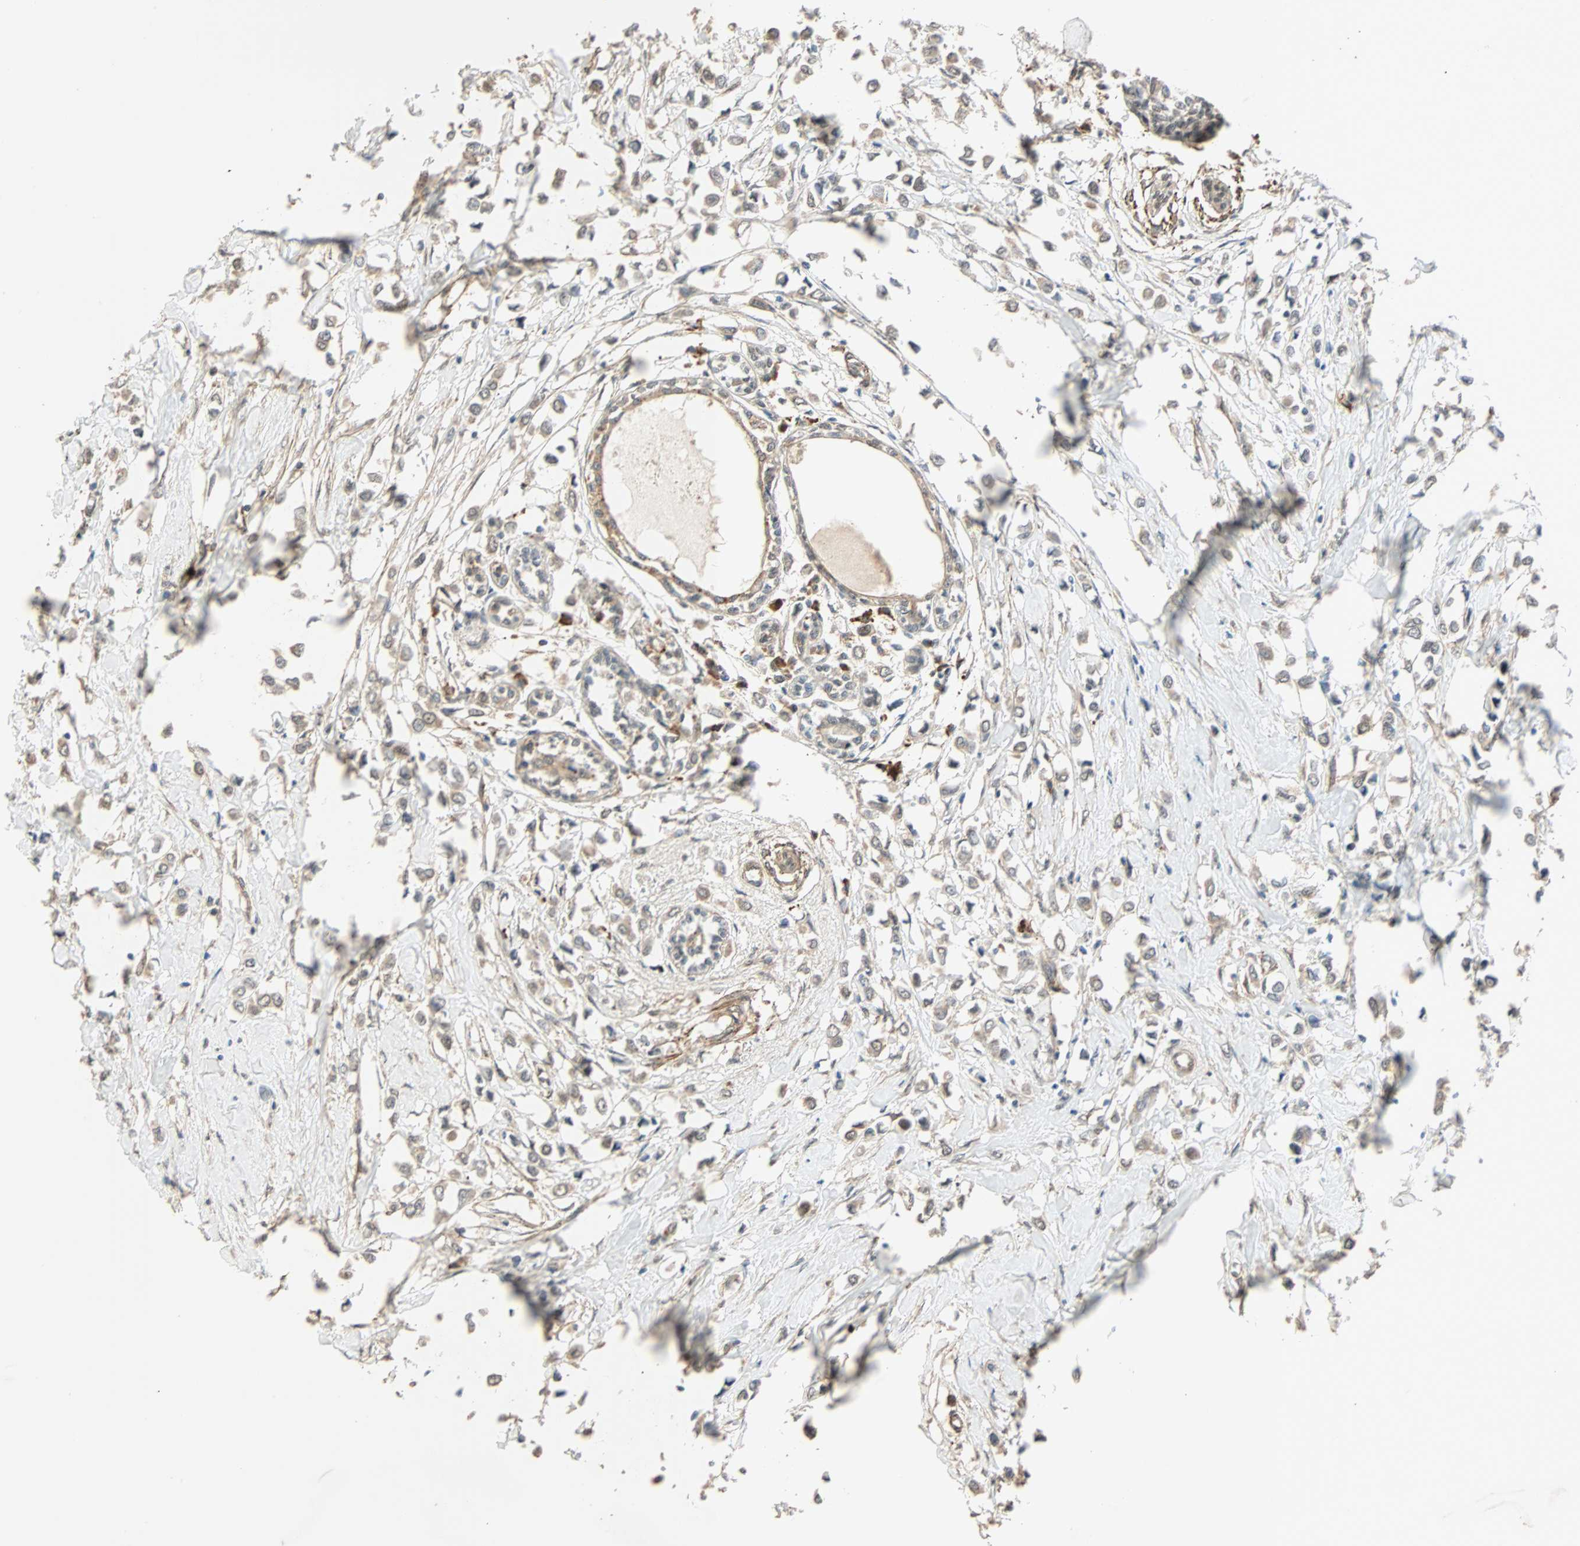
{"staining": {"intensity": "negative", "quantity": "none", "location": "none"}, "tissue": "breast cancer", "cell_type": "Tumor cells", "image_type": "cancer", "snomed": [{"axis": "morphology", "description": "Lobular carcinoma"}, {"axis": "topography", "description": "Breast"}], "caption": "Breast cancer (lobular carcinoma) stained for a protein using immunohistochemistry (IHC) reveals no positivity tumor cells.", "gene": "QSER1", "patient": {"sex": "female", "age": 51}}